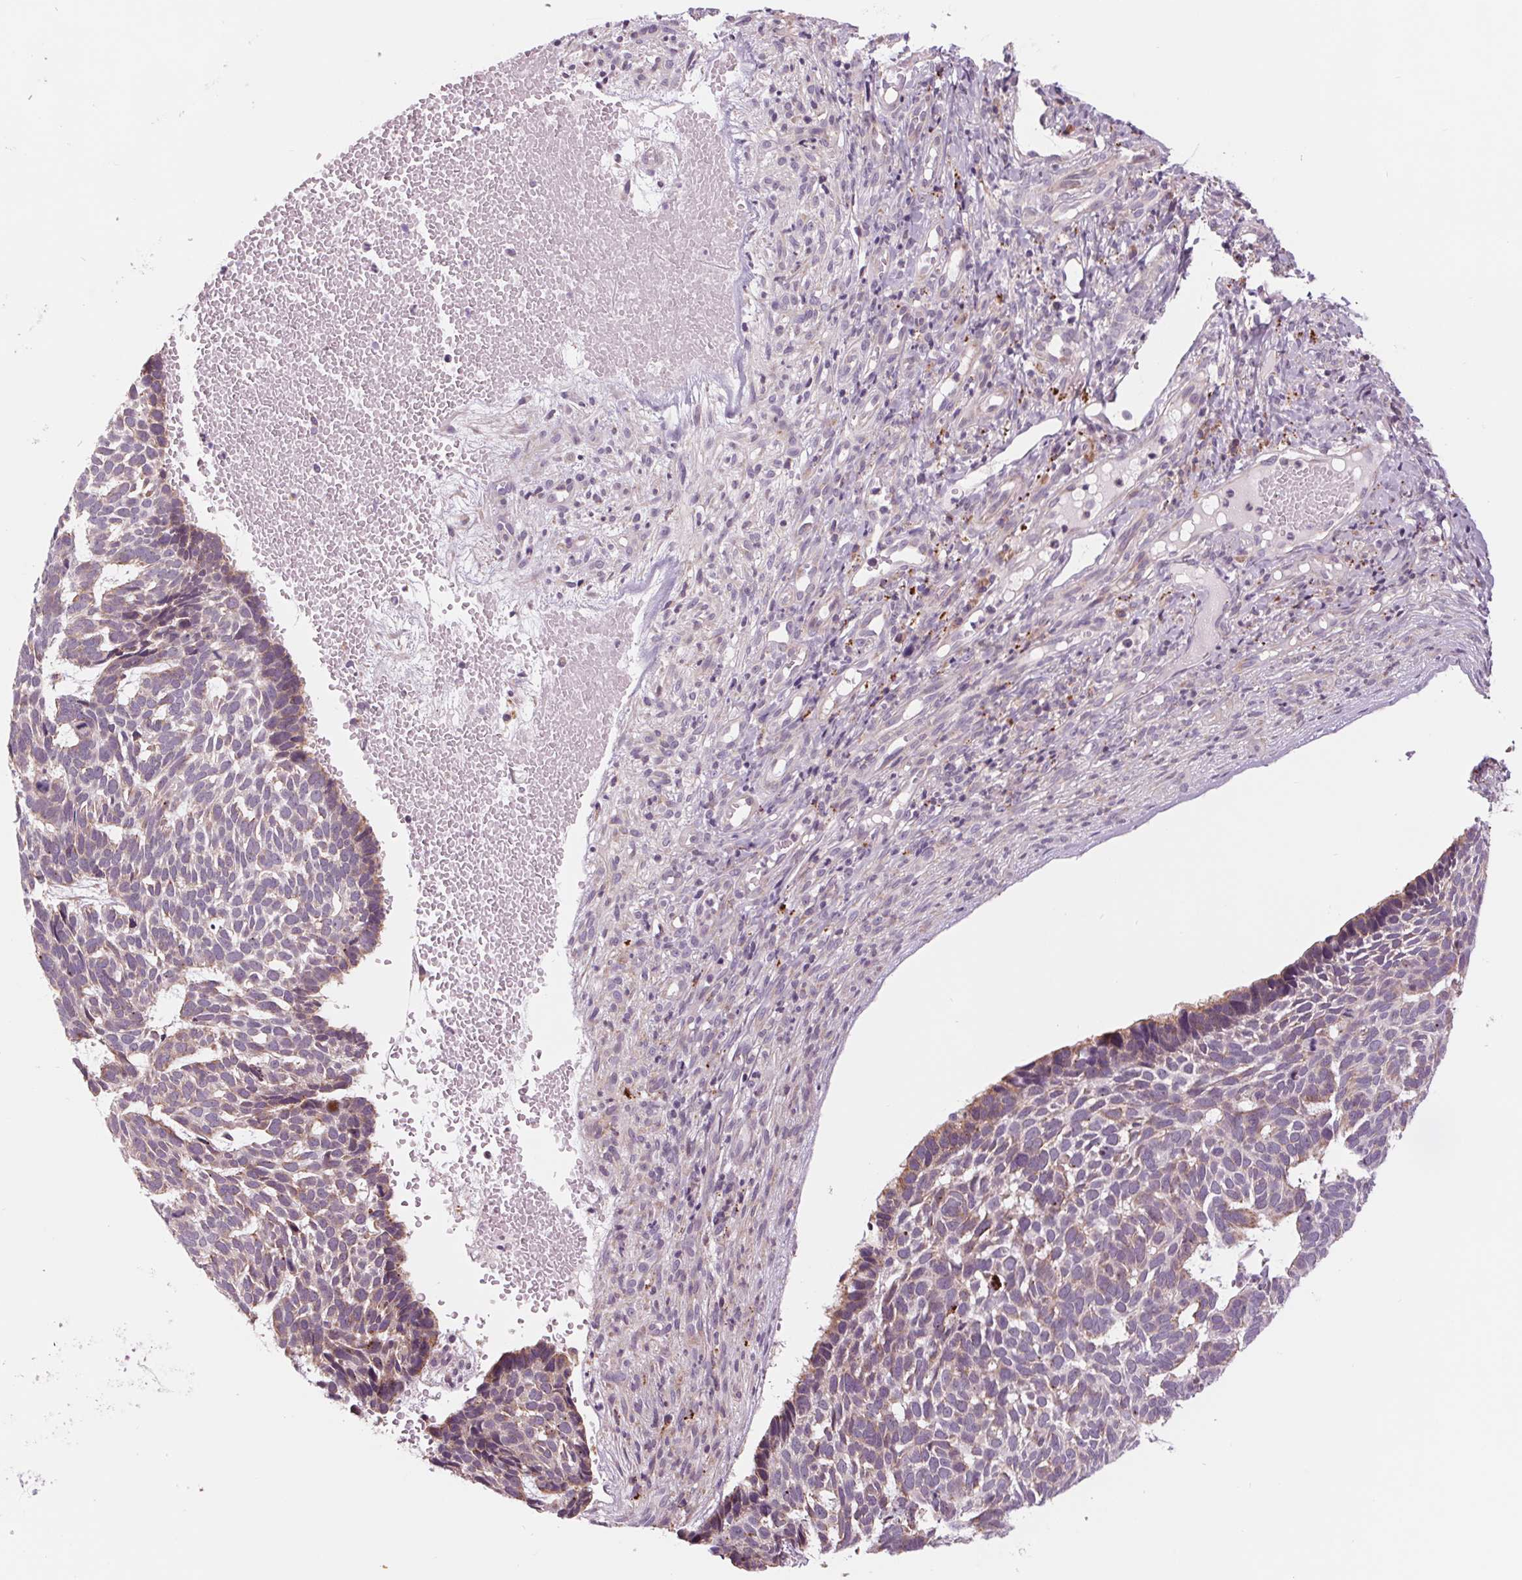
{"staining": {"intensity": "weak", "quantity": "25%-75%", "location": "cytoplasmic/membranous"}, "tissue": "skin cancer", "cell_type": "Tumor cells", "image_type": "cancer", "snomed": [{"axis": "morphology", "description": "Basal cell carcinoma"}, {"axis": "topography", "description": "Skin"}], "caption": "This micrograph reveals basal cell carcinoma (skin) stained with IHC to label a protein in brown. The cytoplasmic/membranous of tumor cells show weak positivity for the protein. Nuclei are counter-stained blue.", "gene": "SAMD5", "patient": {"sex": "male", "age": 78}}